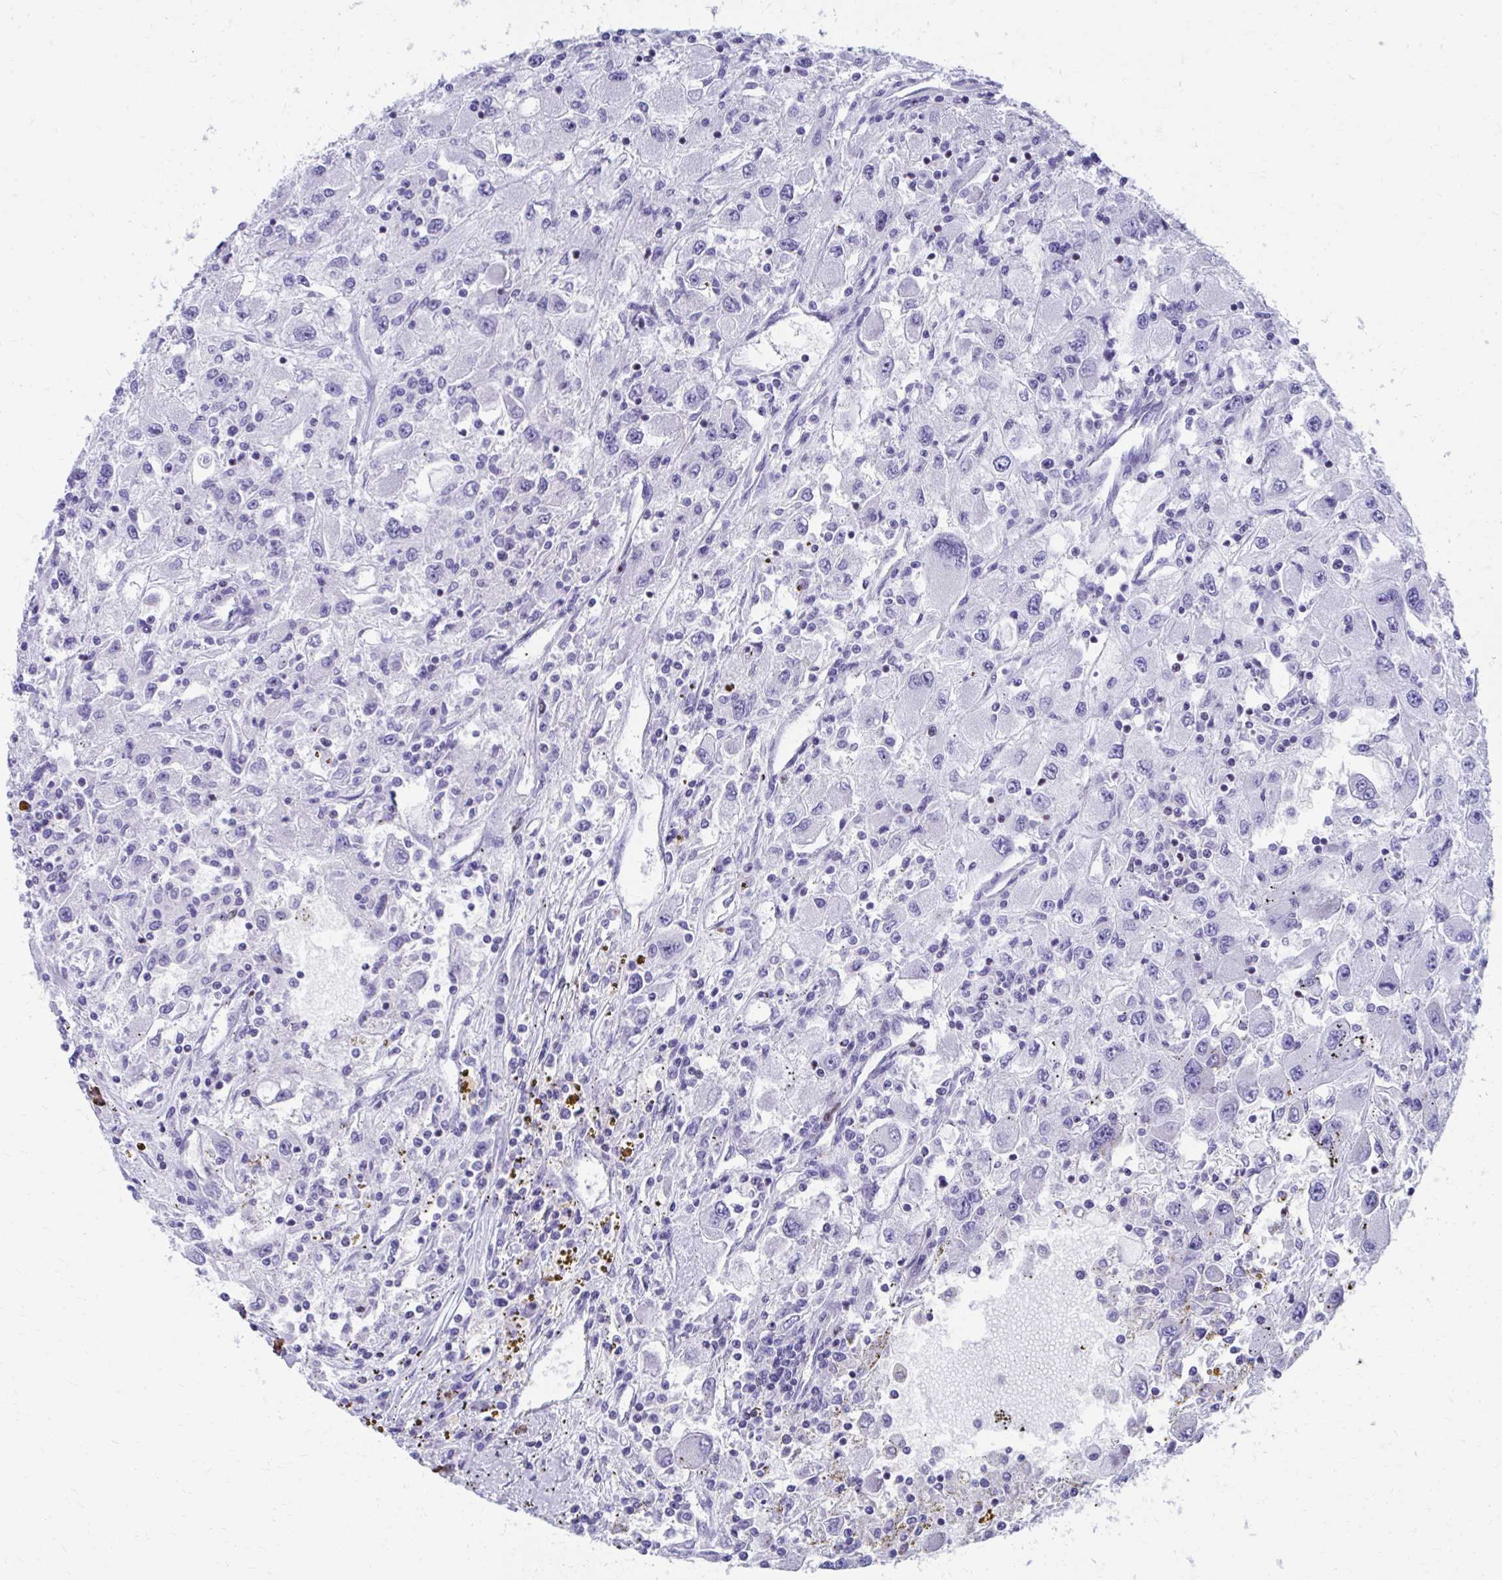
{"staining": {"intensity": "negative", "quantity": "none", "location": "none"}, "tissue": "renal cancer", "cell_type": "Tumor cells", "image_type": "cancer", "snomed": [{"axis": "morphology", "description": "Adenocarcinoma, NOS"}, {"axis": "topography", "description": "Kidney"}], "caption": "Immunohistochemical staining of human renal adenocarcinoma reveals no significant staining in tumor cells.", "gene": "RUNX3", "patient": {"sex": "female", "age": 67}}